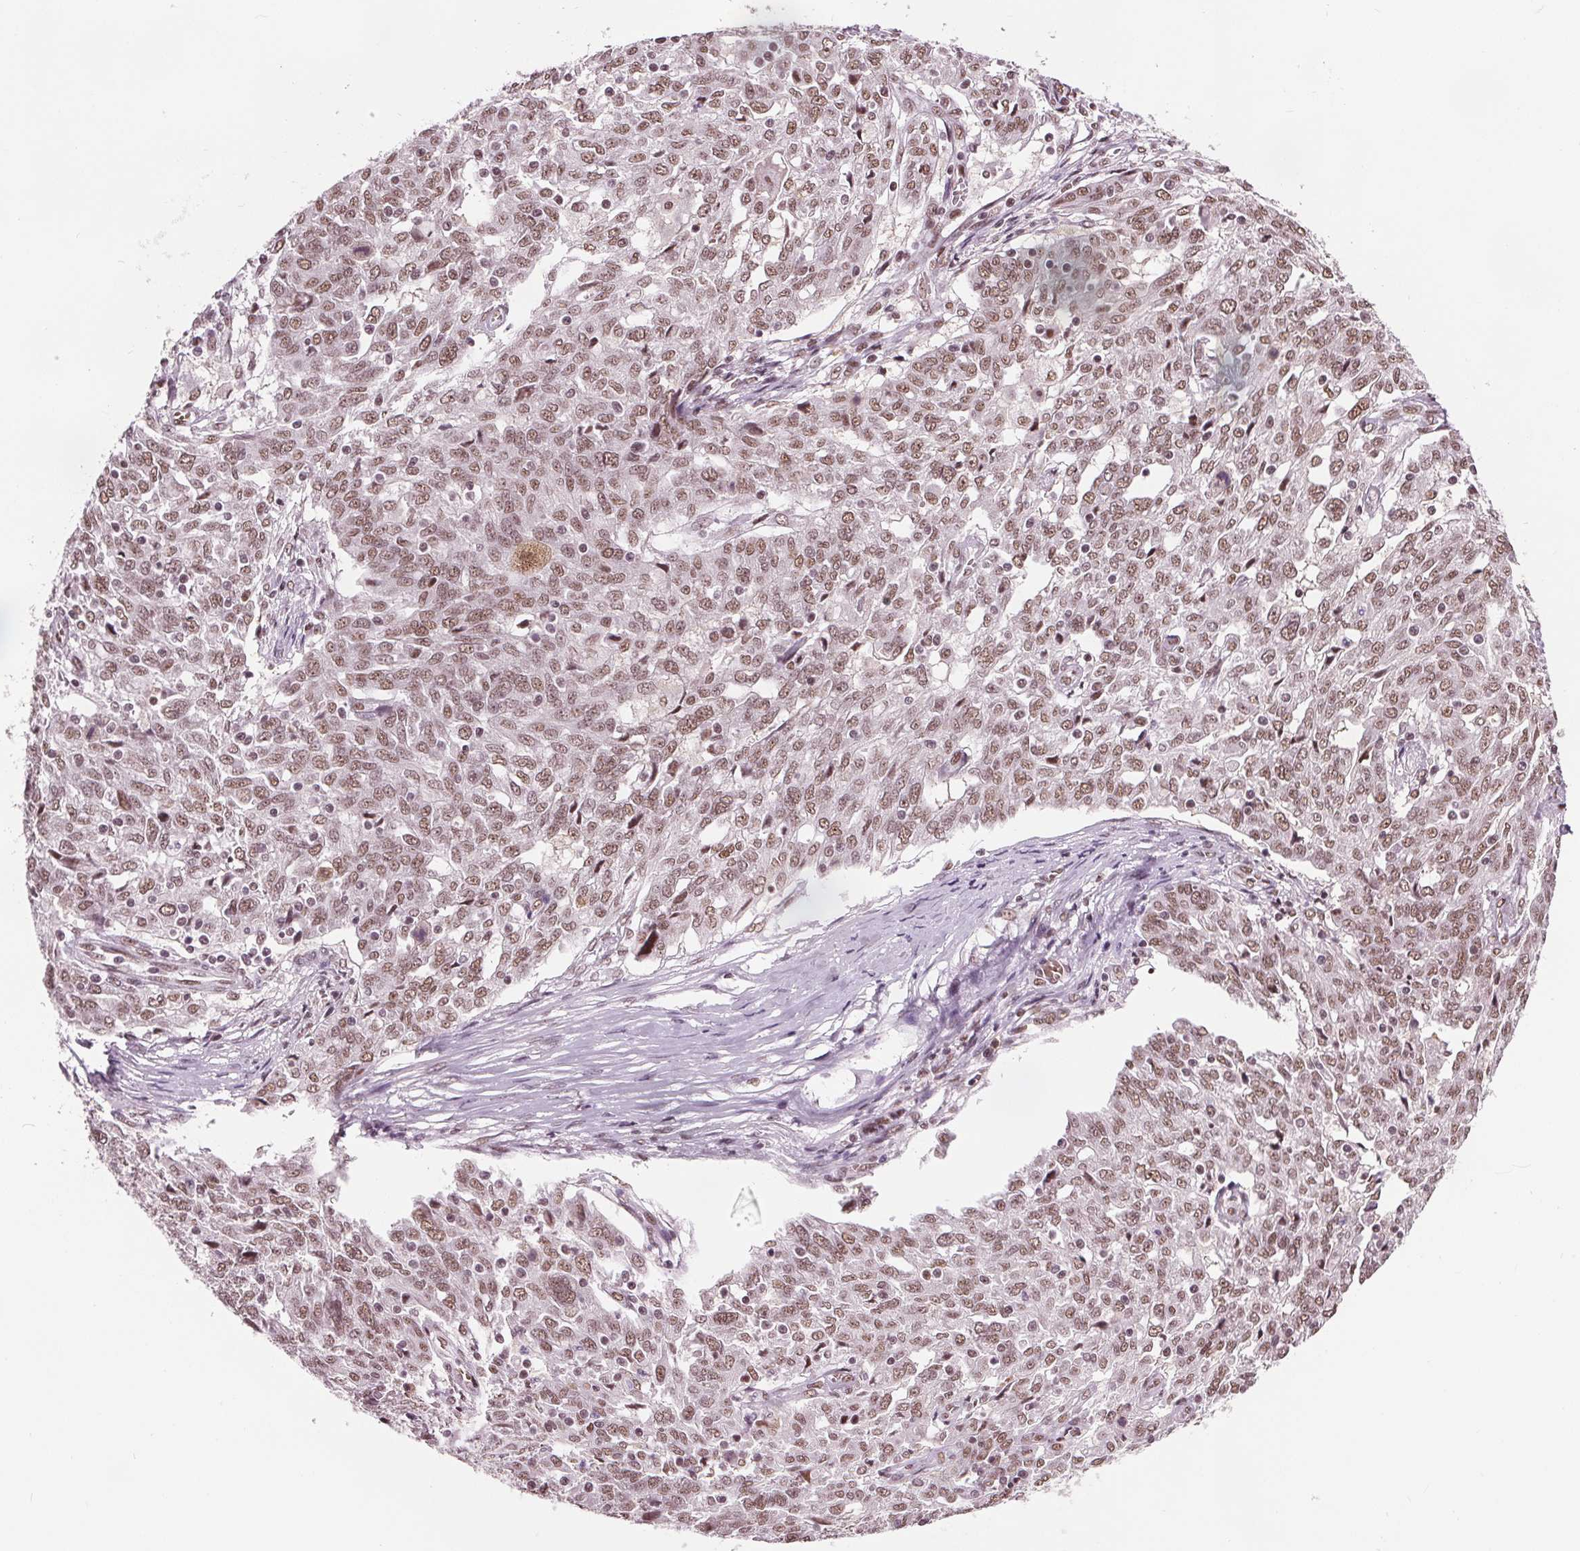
{"staining": {"intensity": "moderate", "quantity": ">75%", "location": "nuclear"}, "tissue": "ovarian cancer", "cell_type": "Tumor cells", "image_type": "cancer", "snomed": [{"axis": "morphology", "description": "Cystadenocarcinoma, serous, NOS"}, {"axis": "topography", "description": "Ovary"}], "caption": "An immunohistochemistry (IHC) image of tumor tissue is shown. Protein staining in brown labels moderate nuclear positivity in serous cystadenocarcinoma (ovarian) within tumor cells. (Stains: DAB in brown, nuclei in blue, Microscopy: brightfield microscopy at high magnification).", "gene": "IWS1", "patient": {"sex": "female", "age": 67}}